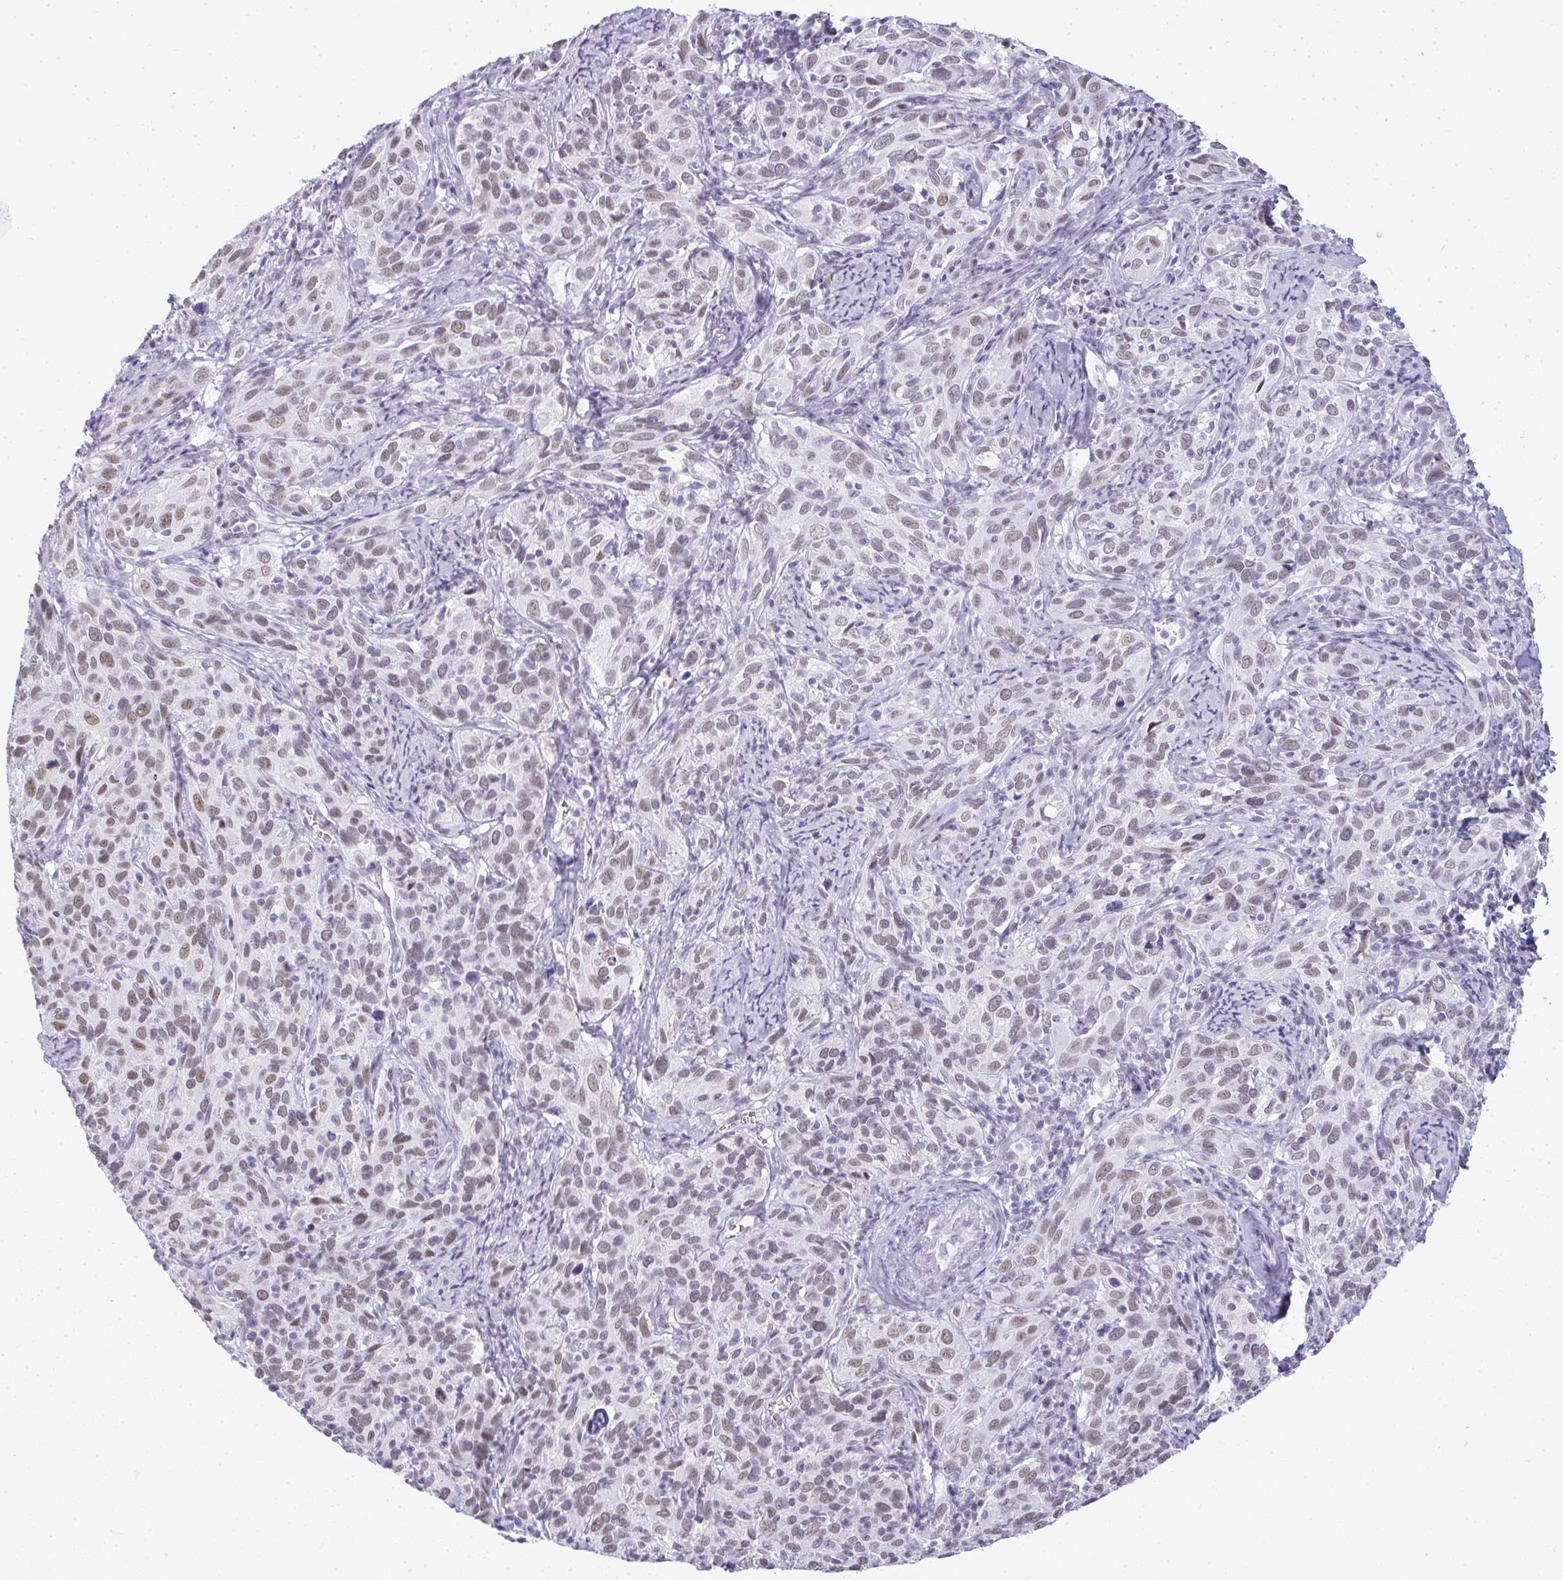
{"staining": {"intensity": "moderate", "quantity": ">75%", "location": "nuclear"}, "tissue": "cervical cancer", "cell_type": "Tumor cells", "image_type": "cancer", "snomed": [{"axis": "morphology", "description": "Squamous cell carcinoma, NOS"}, {"axis": "topography", "description": "Cervix"}], "caption": "High-power microscopy captured an IHC micrograph of cervical squamous cell carcinoma, revealing moderate nuclear staining in about >75% of tumor cells.", "gene": "PLA2G1B", "patient": {"sex": "female", "age": 51}}